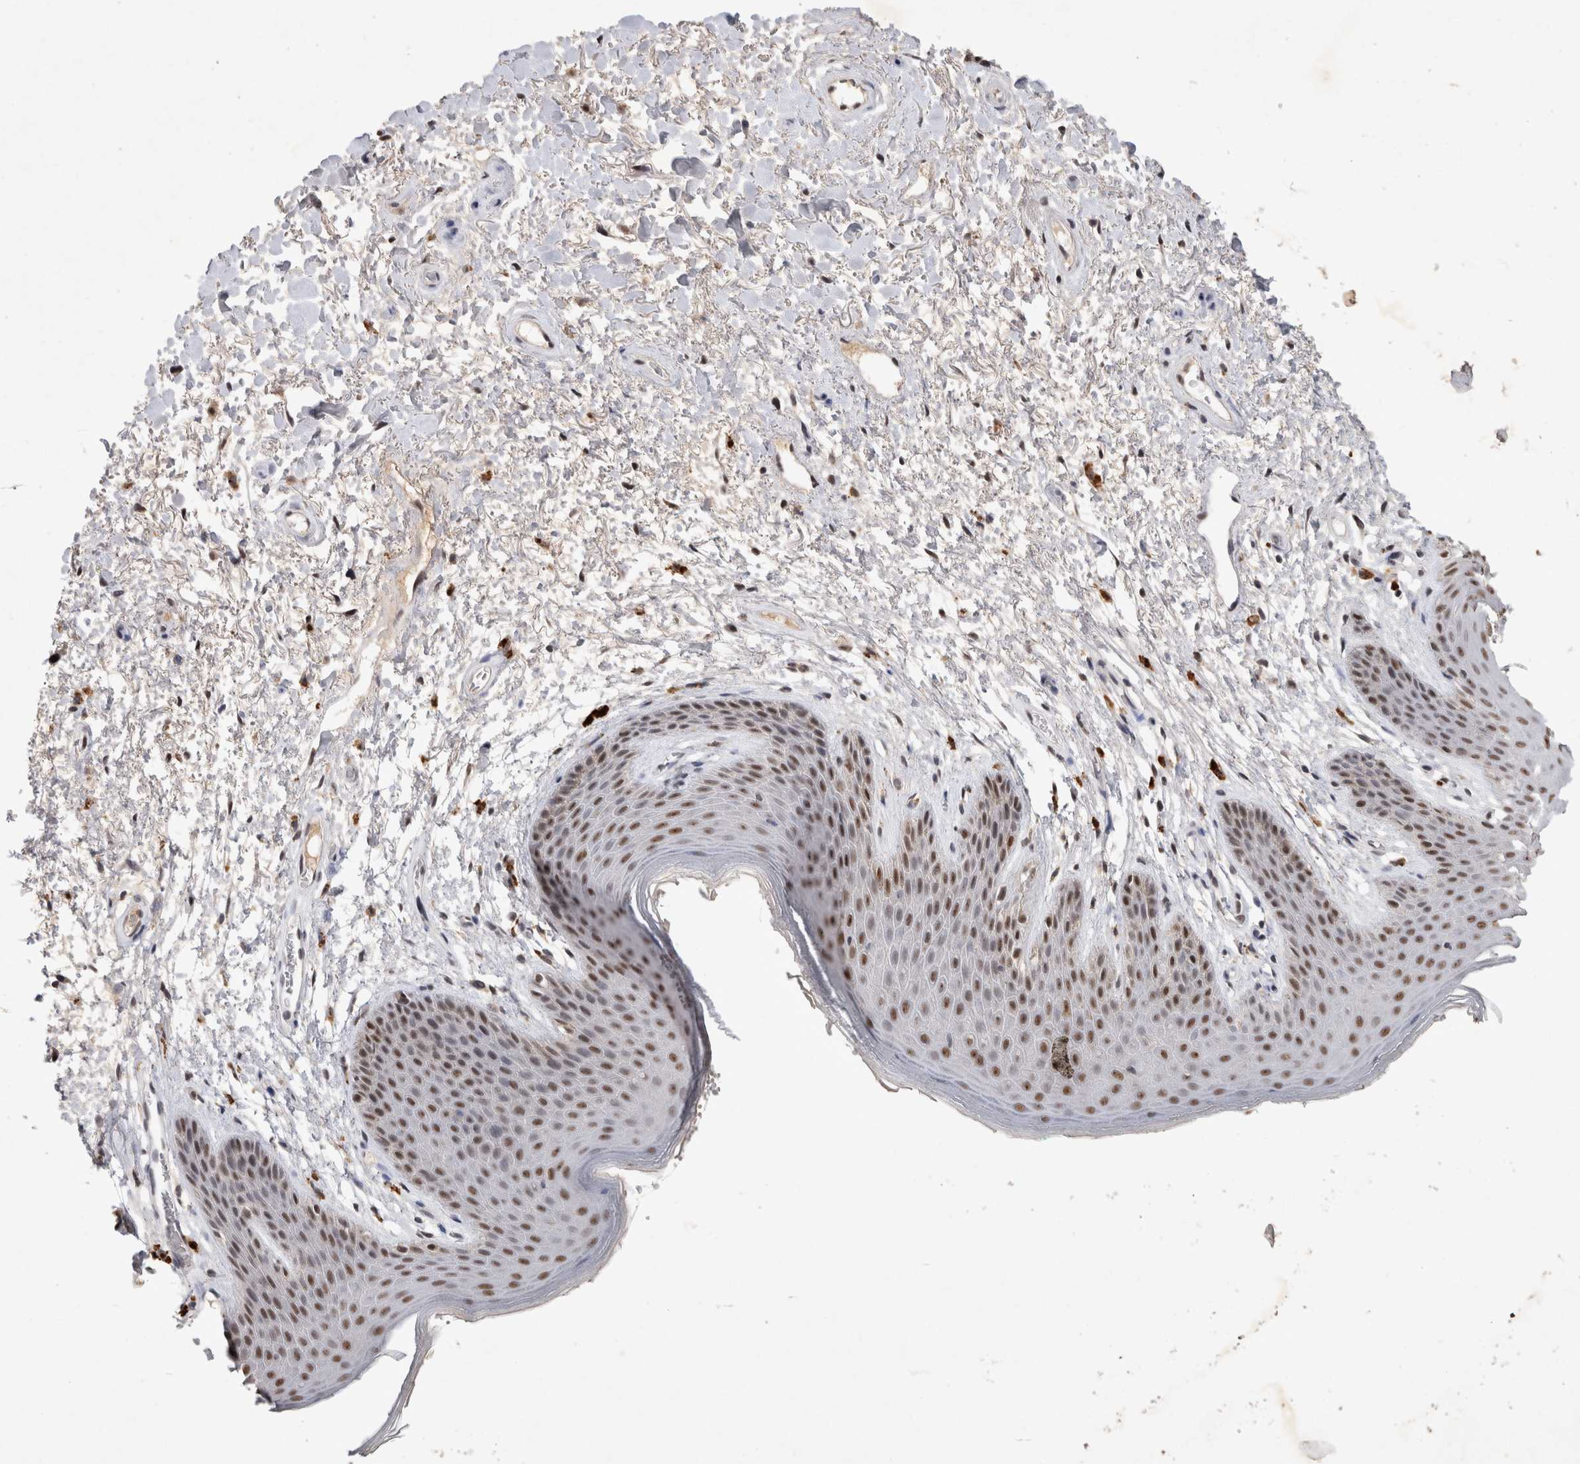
{"staining": {"intensity": "strong", "quantity": "25%-75%", "location": "nuclear"}, "tissue": "skin", "cell_type": "Epidermal cells", "image_type": "normal", "snomed": [{"axis": "morphology", "description": "Normal tissue, NOS"}, {"axis": "topography", "description": "Anal"}], "caption": "Skin was stained to show a protein in brown. There is high levels of strong nuclear expression in about 25%-75% of epidermal cells.", "gene": "XRCC5", "patient": {"sex": "male", "age": 74}}